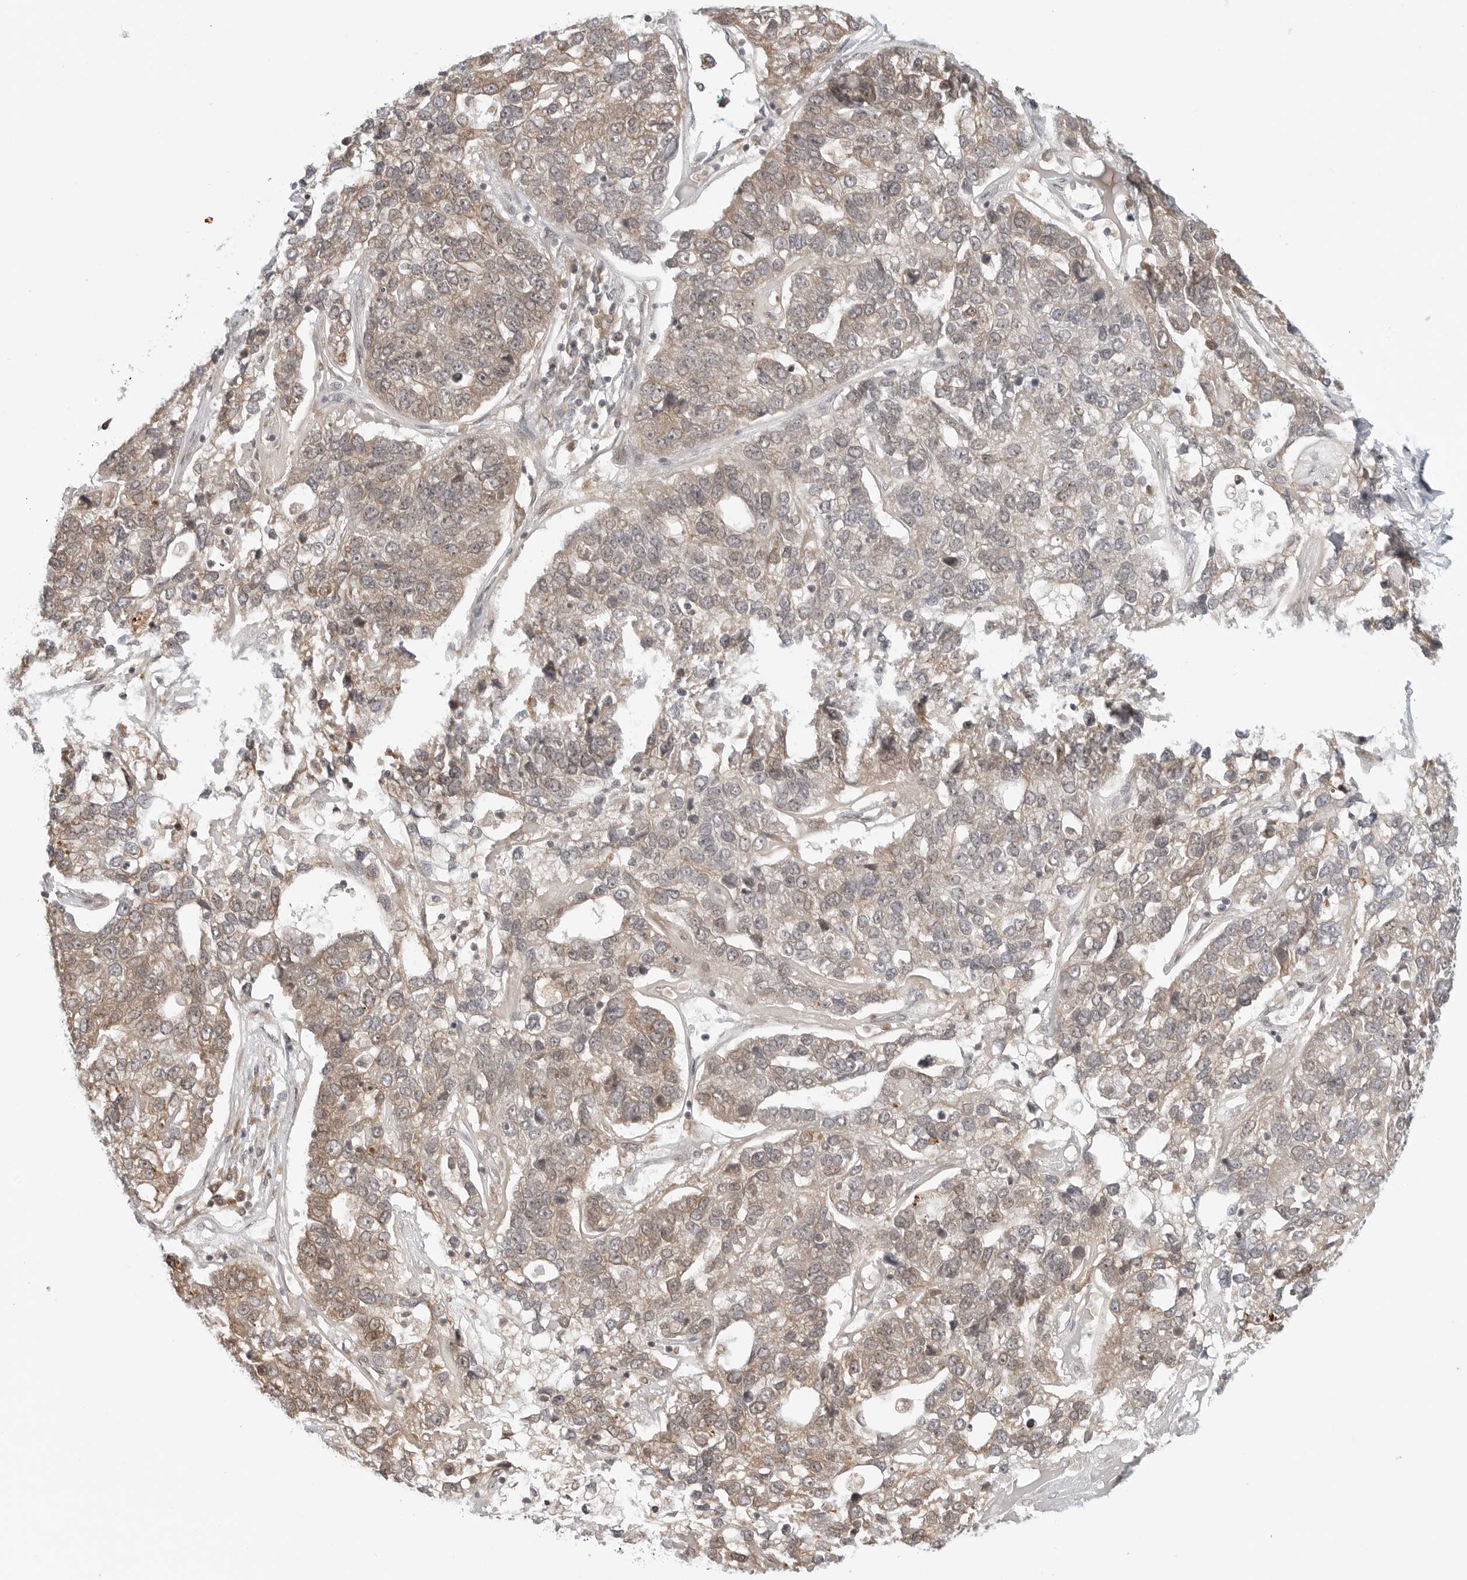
{"staining": {"intensity": "weak", "quantity": "<25%", "location": "cytoplasmic/membranous"}, "tissue": "pancreatic cancer", "cell_type": "Tumor cells", "image_type": "cancer", "snomed": [{"axis": "morphology", "description": "Adenocarcinoma, NOS"}, {"axis": "topography", "description": "Pancreas"}], "caption": "This is an IHC photomicrograph of human pancreatic cancer. There is no positivity in tumor cells.", "gene": "TIPRL", "patient": {"sex": "female", "age": 61}}